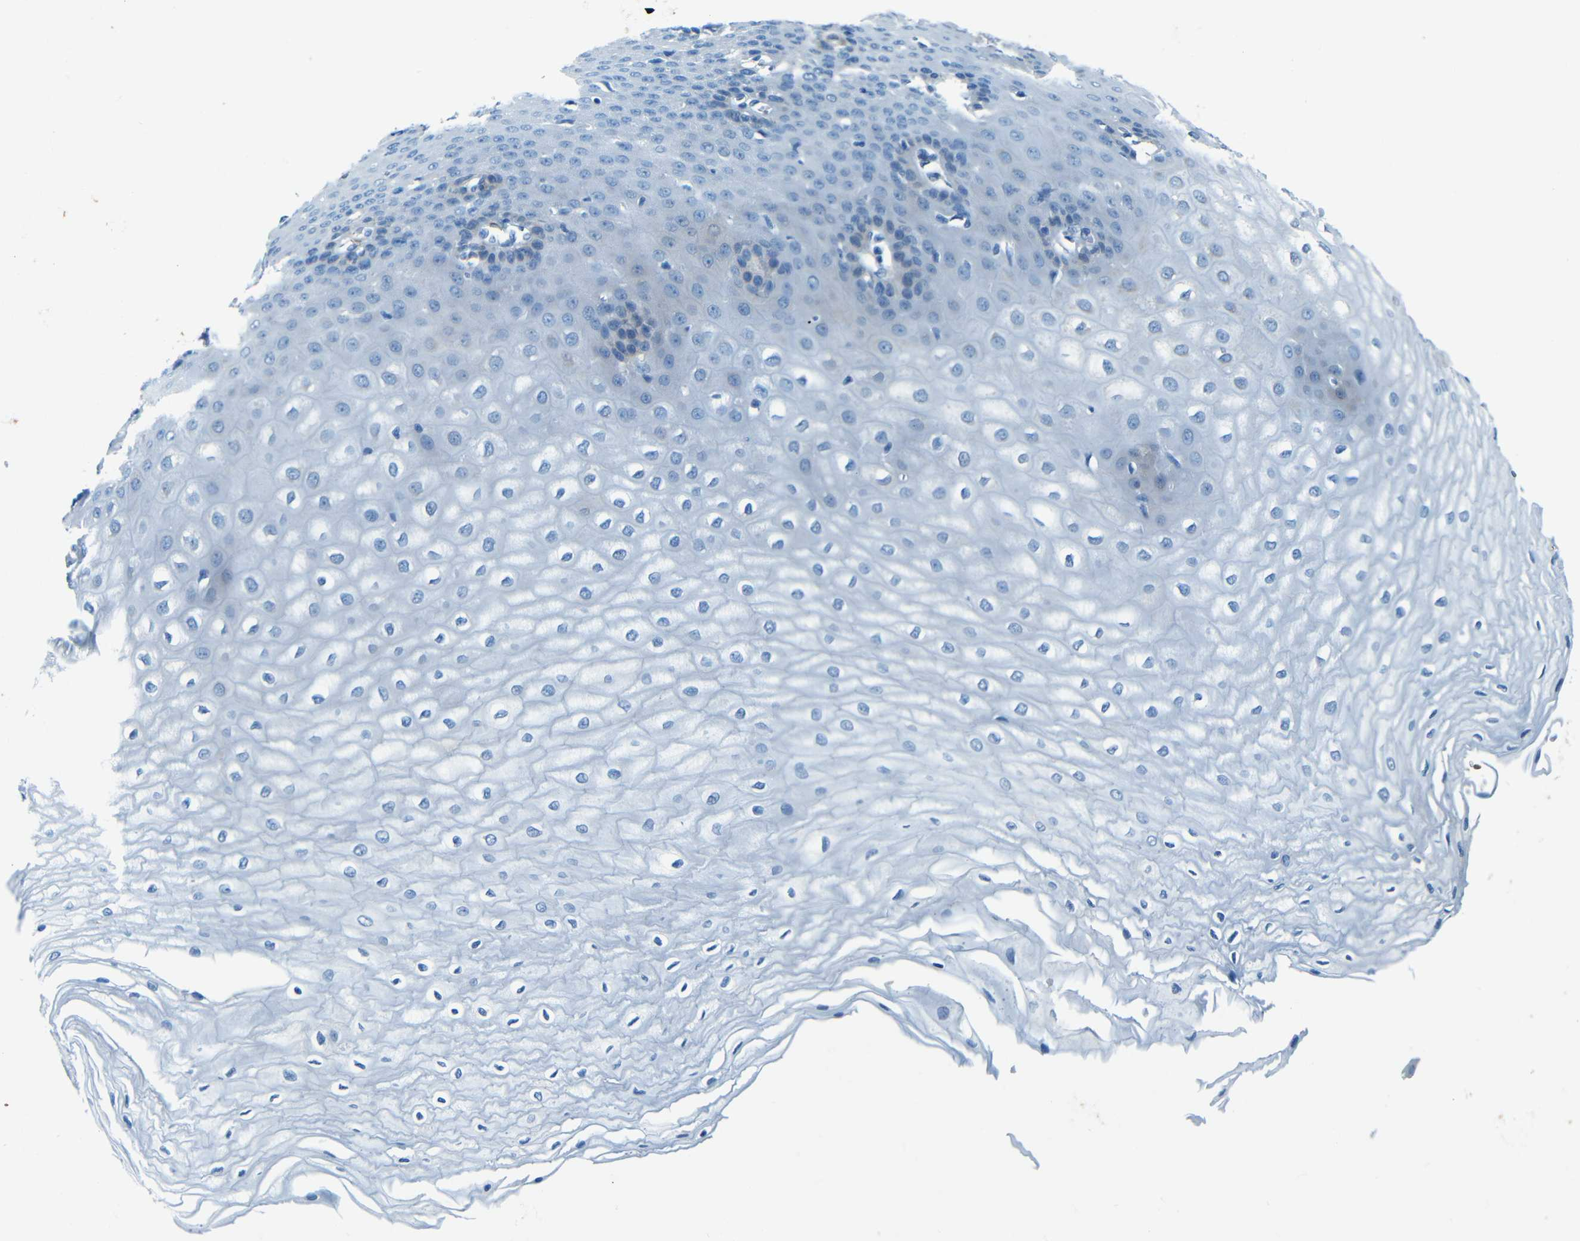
{"staining": {"intensity": "negative", "quantity": "none", "location": "none"}, "tissue": "esophagus", "cell_type": "Squamous epithelial cells", "image_type": "normal", "snomed": [{"axis": "morphology", "description": "Normal tissue, NOS"}, {"axis": "morphology", "description": "Squamous cell carcinoma, NOS"}, {"axis": "topography", "description": "Esophagus"}], "caption": "The image displays no staining of squamous epithelial cells in unremarkable esophagus.", "gene": "MAP2", "patient": {"sex": "male", "age": 65}}